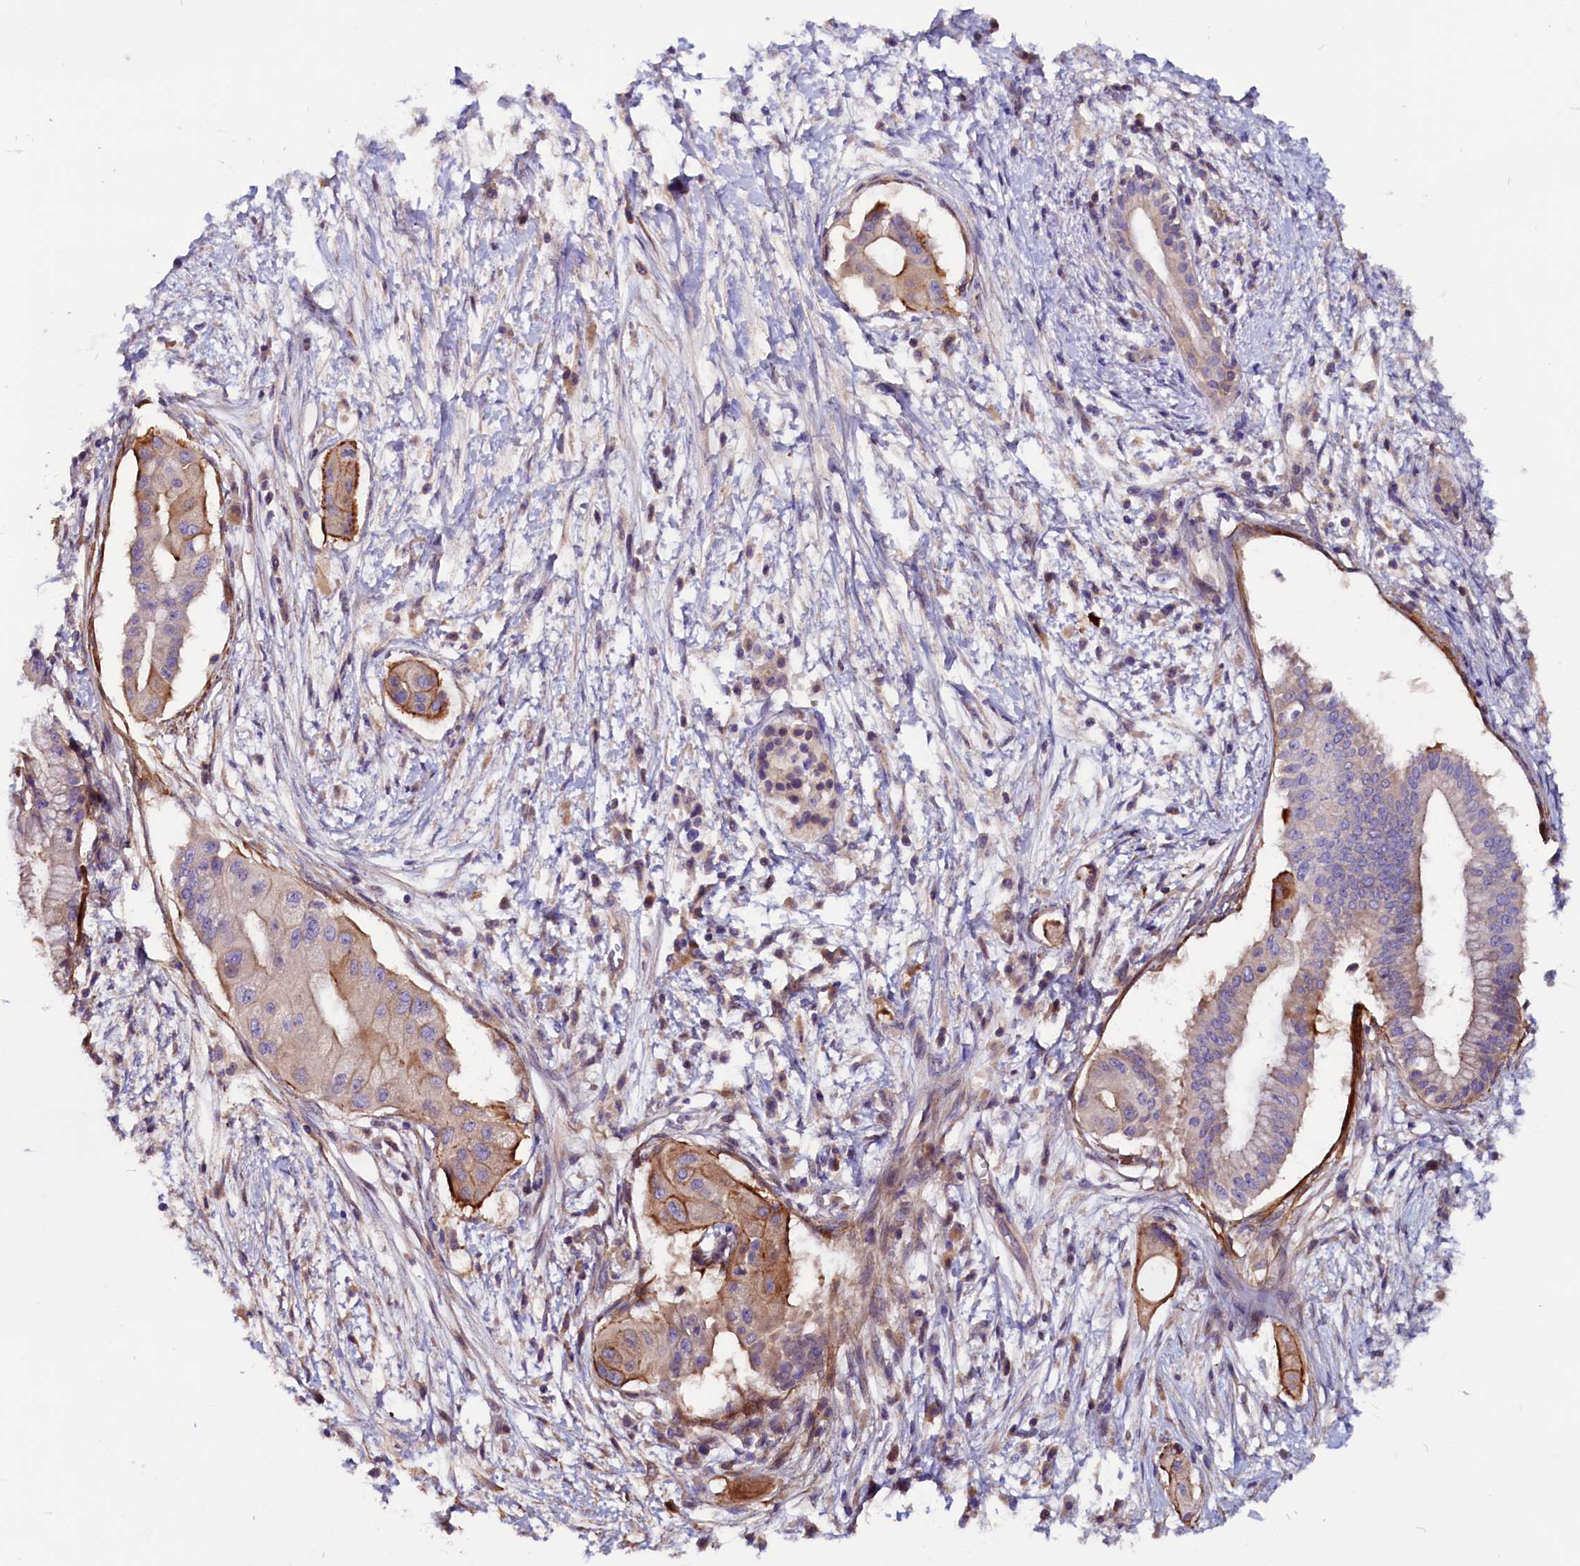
{"staining": {"intensity": "moderate", "quantity": "<25%", "location": "cytoplasmic/membranous"}, "tissue": "pancreatic cancer", "cell_type": "Tumor cells", "image_type": "cancer", "snomed": [{"axis": "morphology", "description": "Adenocarcinoma, NOS"}, {"axis": "topography", "description": "Pancreas"}], "caption": "Immunohistochemistry (IHC) histopathology image of neoplastic tissue: adenocarcinoma (pancreatic) stained using IHC shows low levels of moderate protein expression localized specifically in the cytoplasmic/membranous of tumor cells, appearing as a cytoplasmic/membranous brown color.", "gene": "ZNF749", "patient": {"sex": "male", "age": 68}}